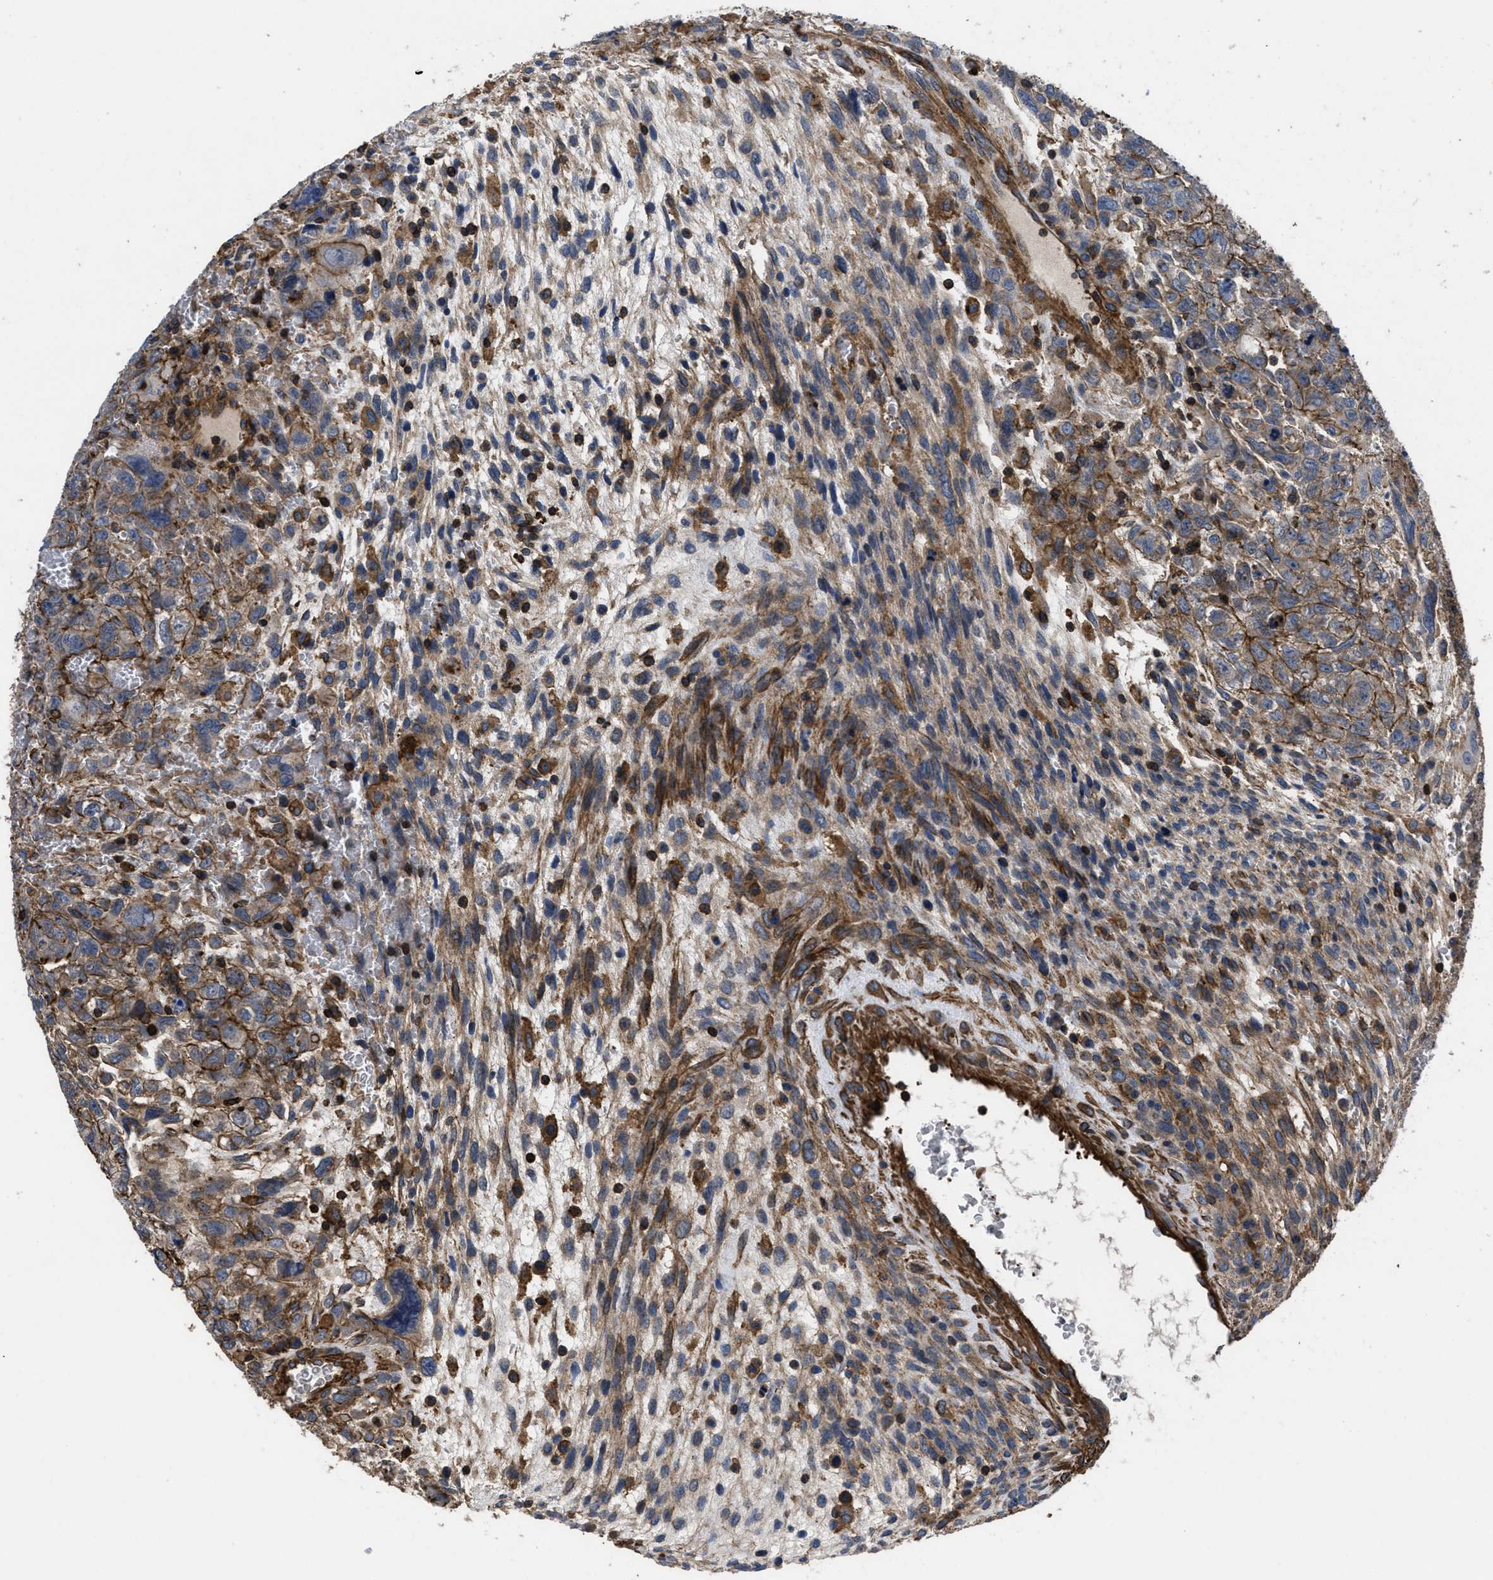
{"staining": {"intensity": "moderate", "quantity": ">75%", "location": "cytoplasmic/membranous"}, "tissue": "testis cancer", "cell_type": "Tumor cells", "image_type": "cancer", "snomed": [{"axis": "morphology", "description": "Carcinoma, Embryonal, NOS"}, {"axis": "topography", "description": "Testis"}], "caption": "Protein analysis of testis embryonal carcinoma tissue displays moderate cytoplasmic/membranous expression in approximately >75% of tumor cells.", "gene": "SCUBE2", "patient": {"sex": "male", "age": 28}}